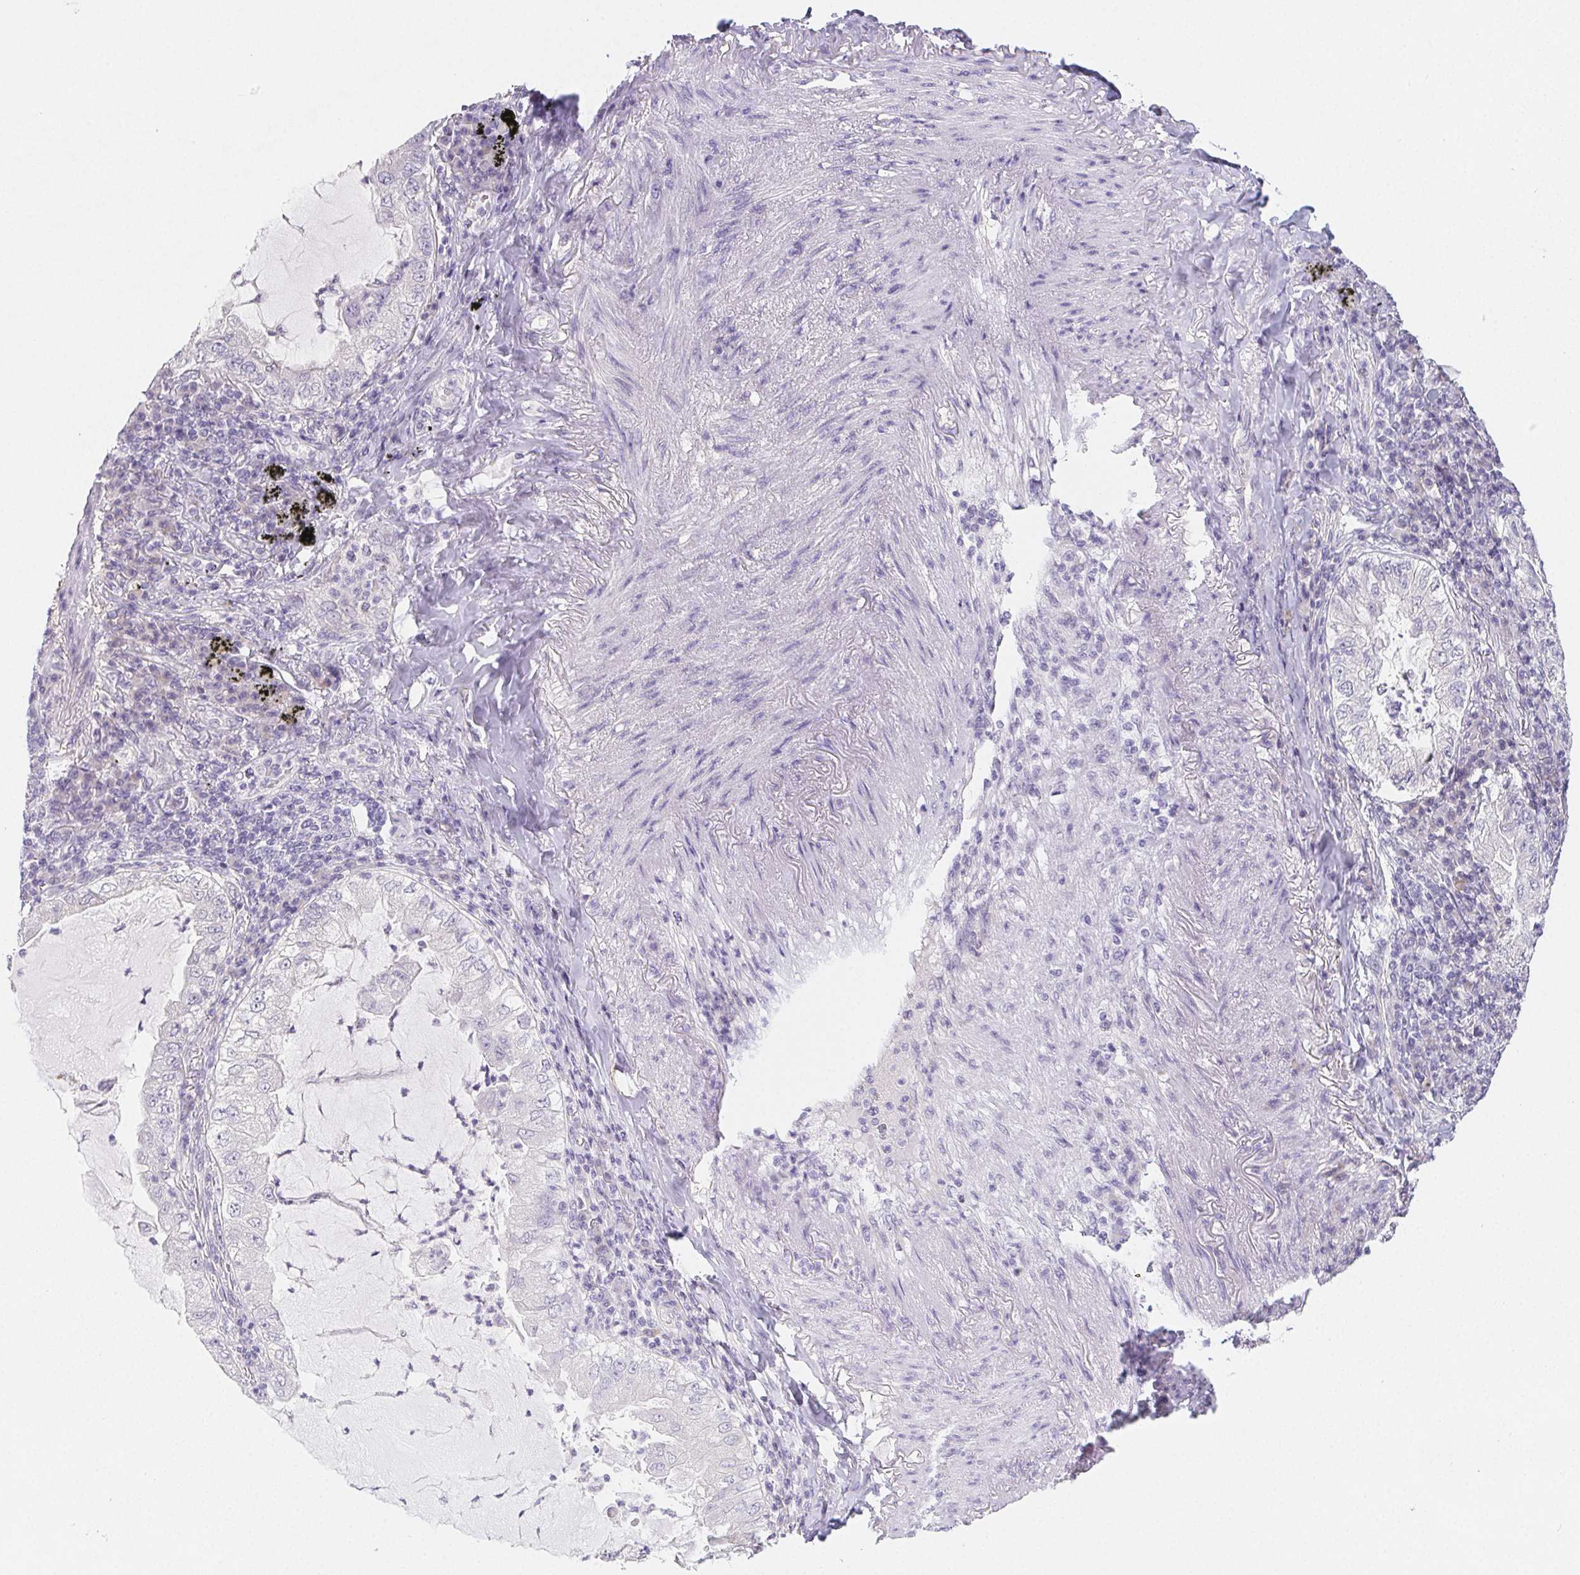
{"staining": {"intensity": "negative", "quantity": "none", "location": "none"}, "tissue": "lung cancer", "cell_type": "Tumor cells", "image_type": "cancer", "snomed": [{"axis": "morphology", "description": "Adenocarcinoma, NOS"}, {"axis": "topography", "description": "Lung"}], "caption": "Micrograph shows no significant protein expression in tumor cells of adenocarcinoma (lung). (DAB (3,3'-diaminobenzidine) IHC, high magnification).", "gene": "ZBBX", "patient": {"sex": "female", "age": 73}}